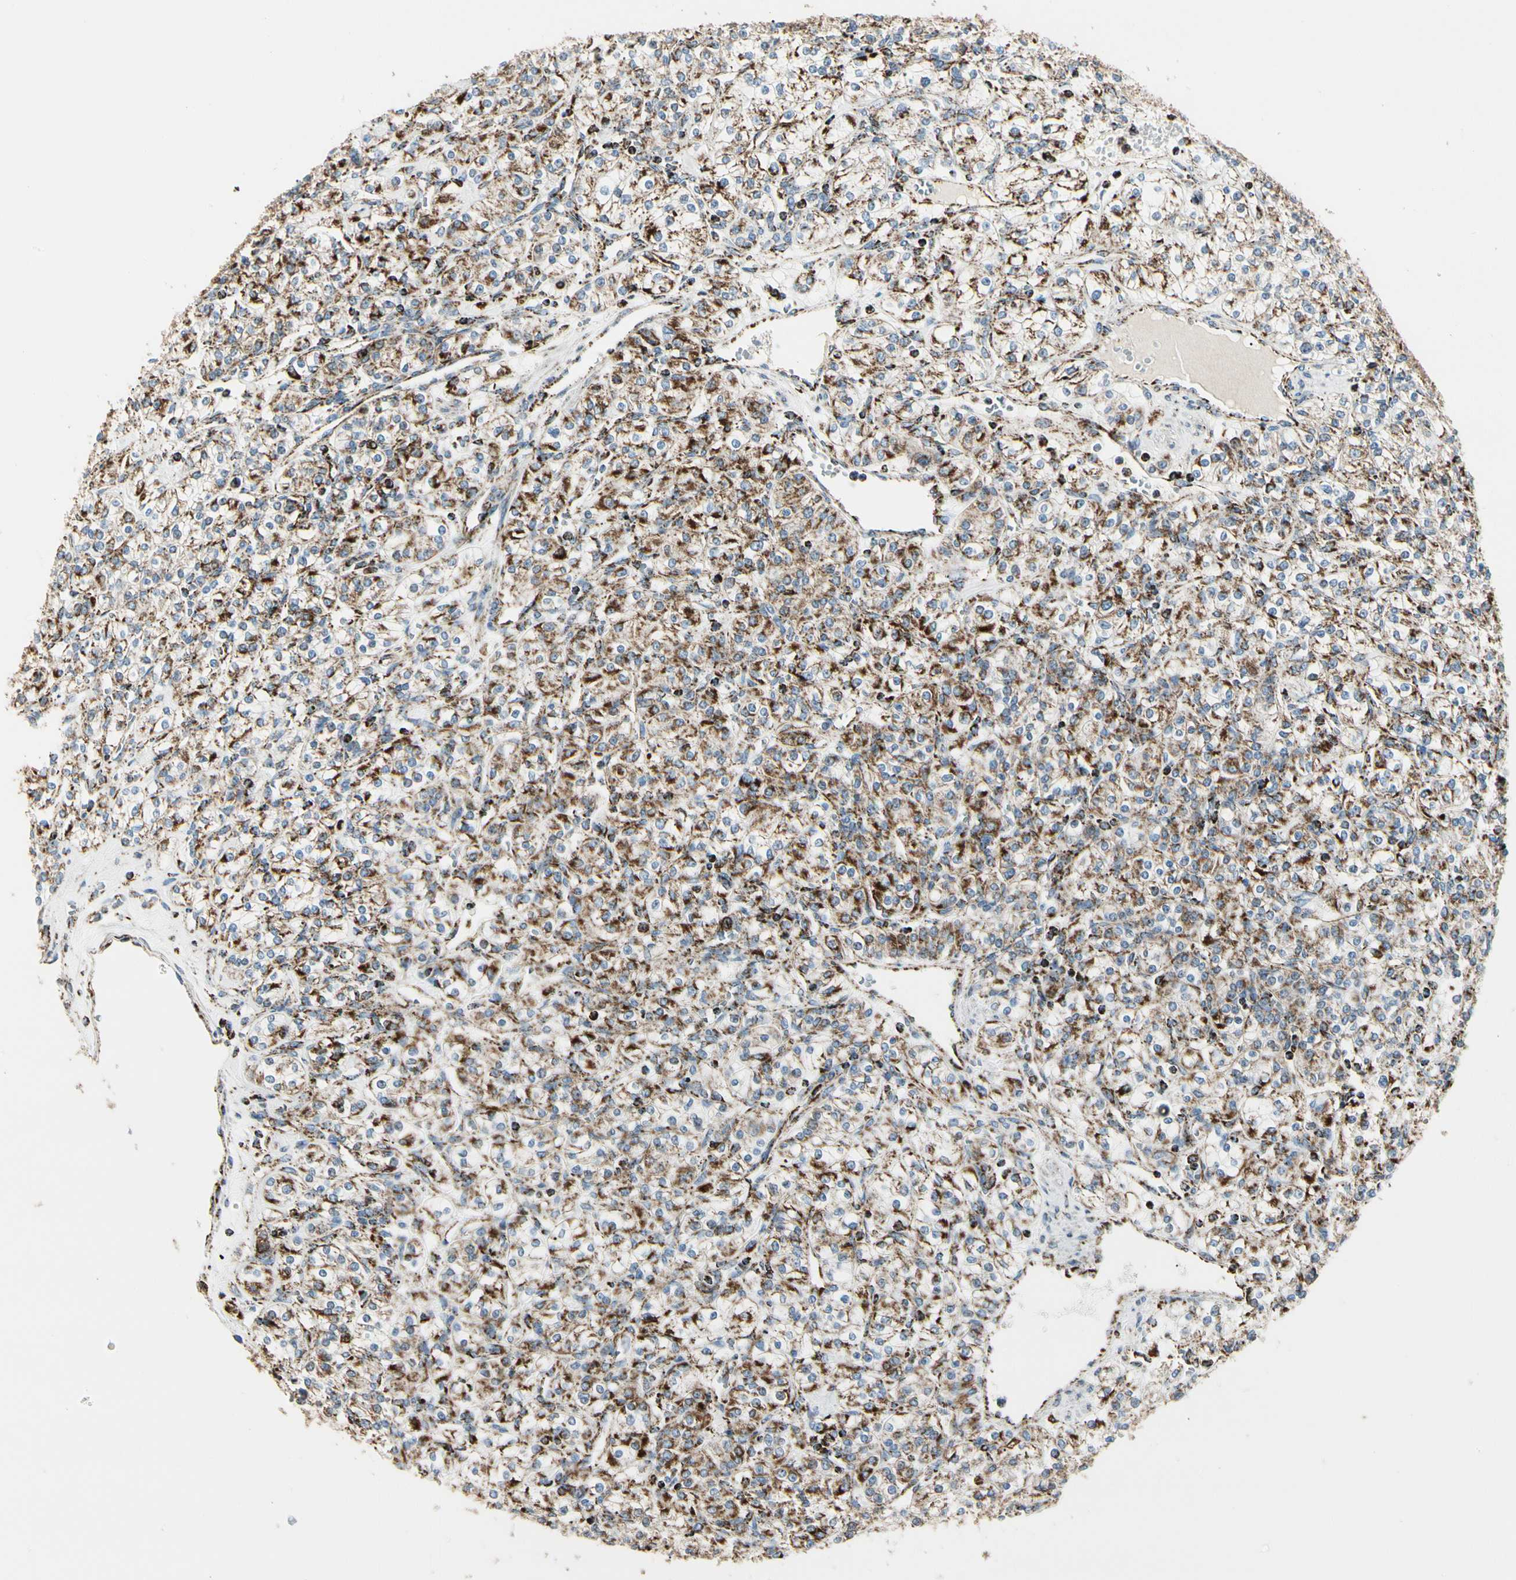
{"staining": {"intensity": "moderate", "quantity": ">75%", "location": "cytoplasmic/membranous"}, "tissue": "renal cancer", "cell_type": "Tumor cells", "image_type": "cancer", "snomed": [{"axis": "morphology", "description": "Adenocarcinoma, NOS"}, {"axis": "topography", "description": "Kidney"}], "caption": "Renal cancer (adenocarcinoma) tissue demonstrates moderate cytoplasmic/membranous staining in approximately >75% of tumor cells", "gene": "ME2", "patient": {"sex": "male", "age": 77}}